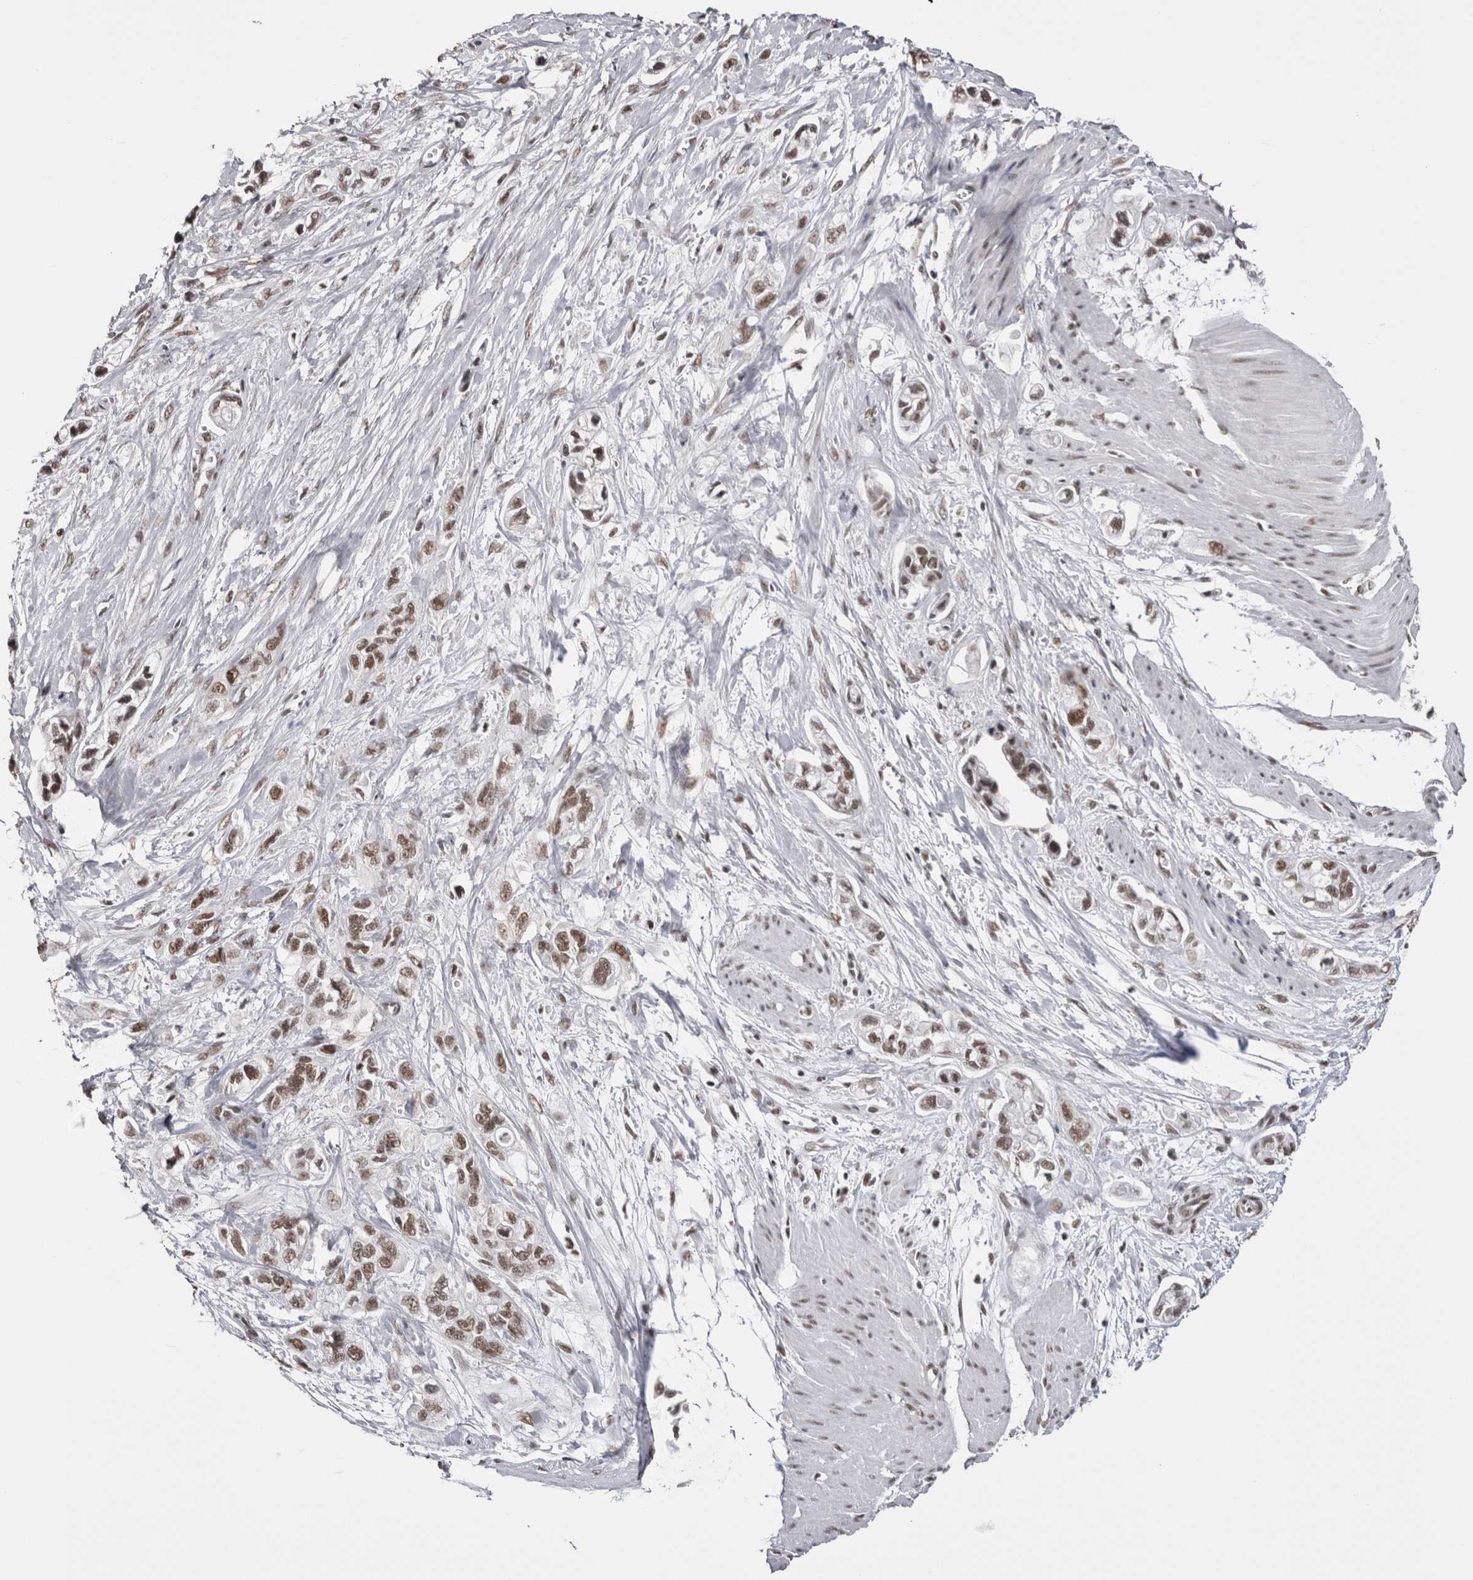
{"staining": {"intensity": "moderate", "quantity": ">75%", "location": "nuclear"}, "tissue": "pancreatic cancer", "cell_type": "Tumor cells", "image_type": "cancer", "snomed": [{"axis": "morphology", "description": "Adenocarcinoma, NOS"}, {"axis": "topography", "description": "Pancreas"}], "caption": "This is a histology image of IHC staining of adenocarcinoma (pancreatic), which shows moderate positivity in the nuclear of tumor cells.", "gene": "SMC1A", "patient": {"sex": "male", "age": 74}}